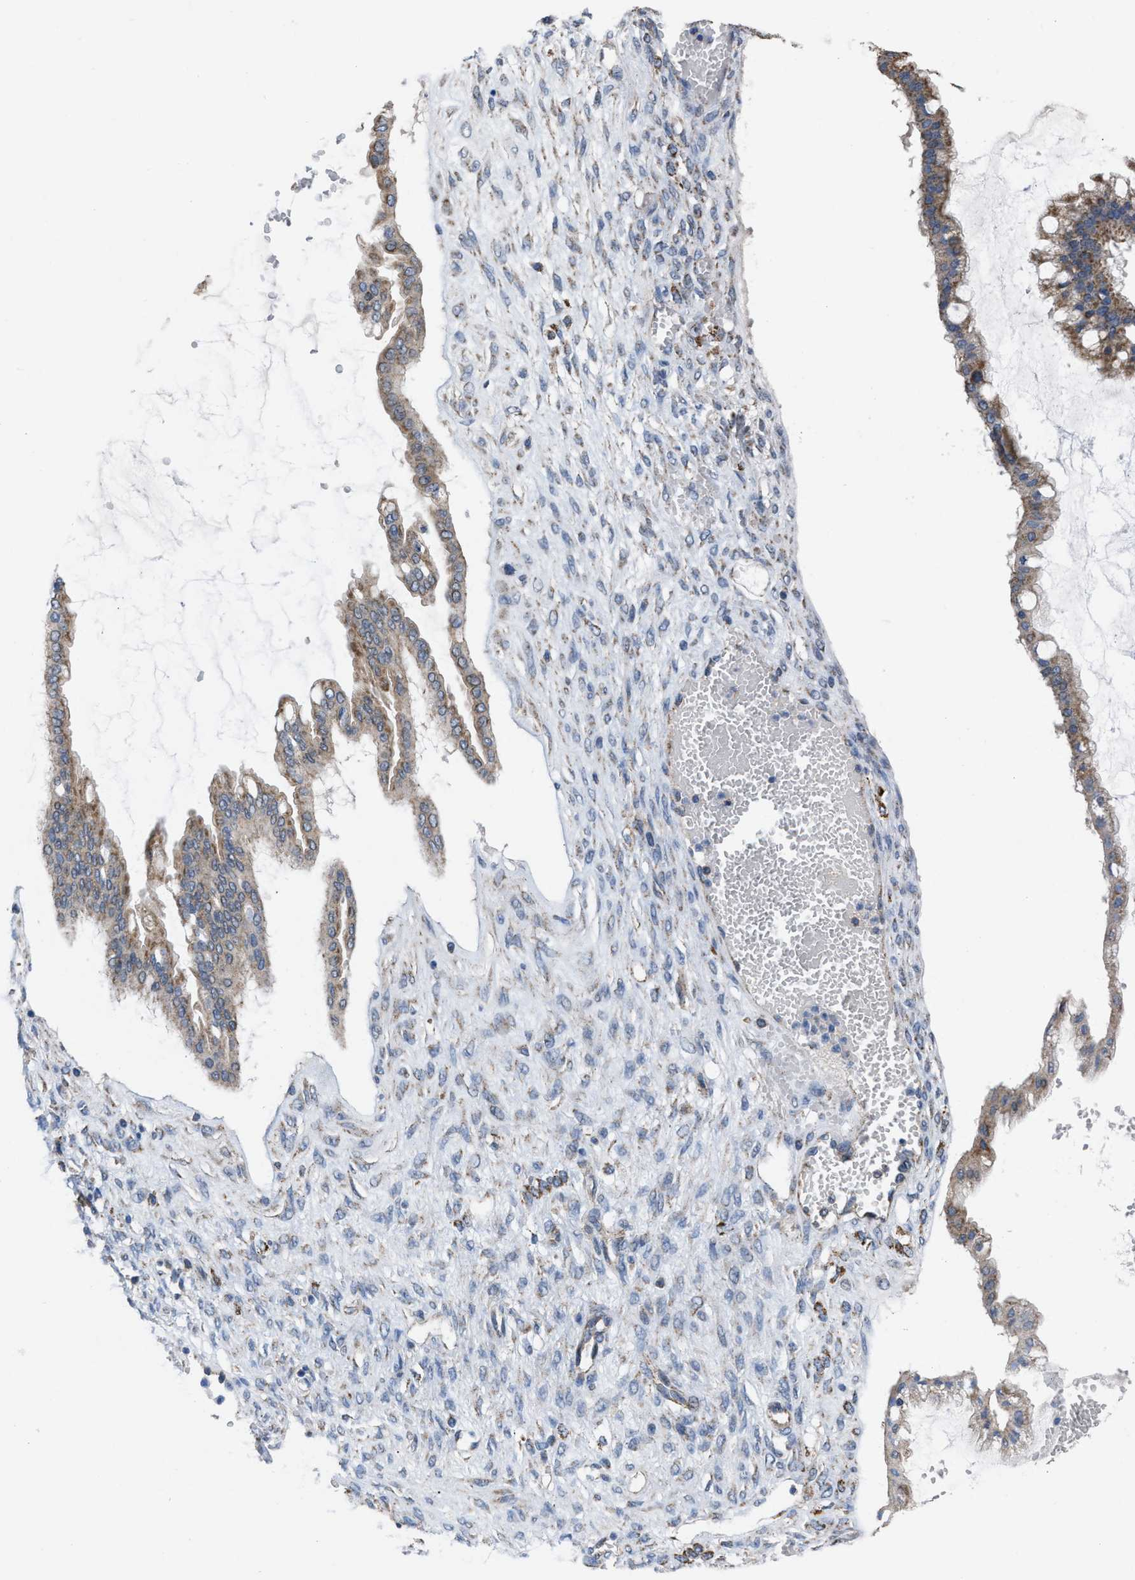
{"staining": {"intensity": "moderate", "quantity": ">75%", "location": "cytoplasmic/membranous"}, "tissue": "ovarian cancer", "cell_type": "Tumor cells", "image_type": "cancer", "snomed": [{"axis": "morphology", "description": "Cystadenocarcinoma, mucinous, NOS"}, {"axis": "topography", "description": "Ovary"}], "caption": "Protein expression analysis of ovarian mucinous cystadenocarcinoma exhibits moderate cytoplasmic/membranous staining in approximately >75% of tumor cells.", "gene": "BCL10", "patient": {"sex": "female", "age": 73}}